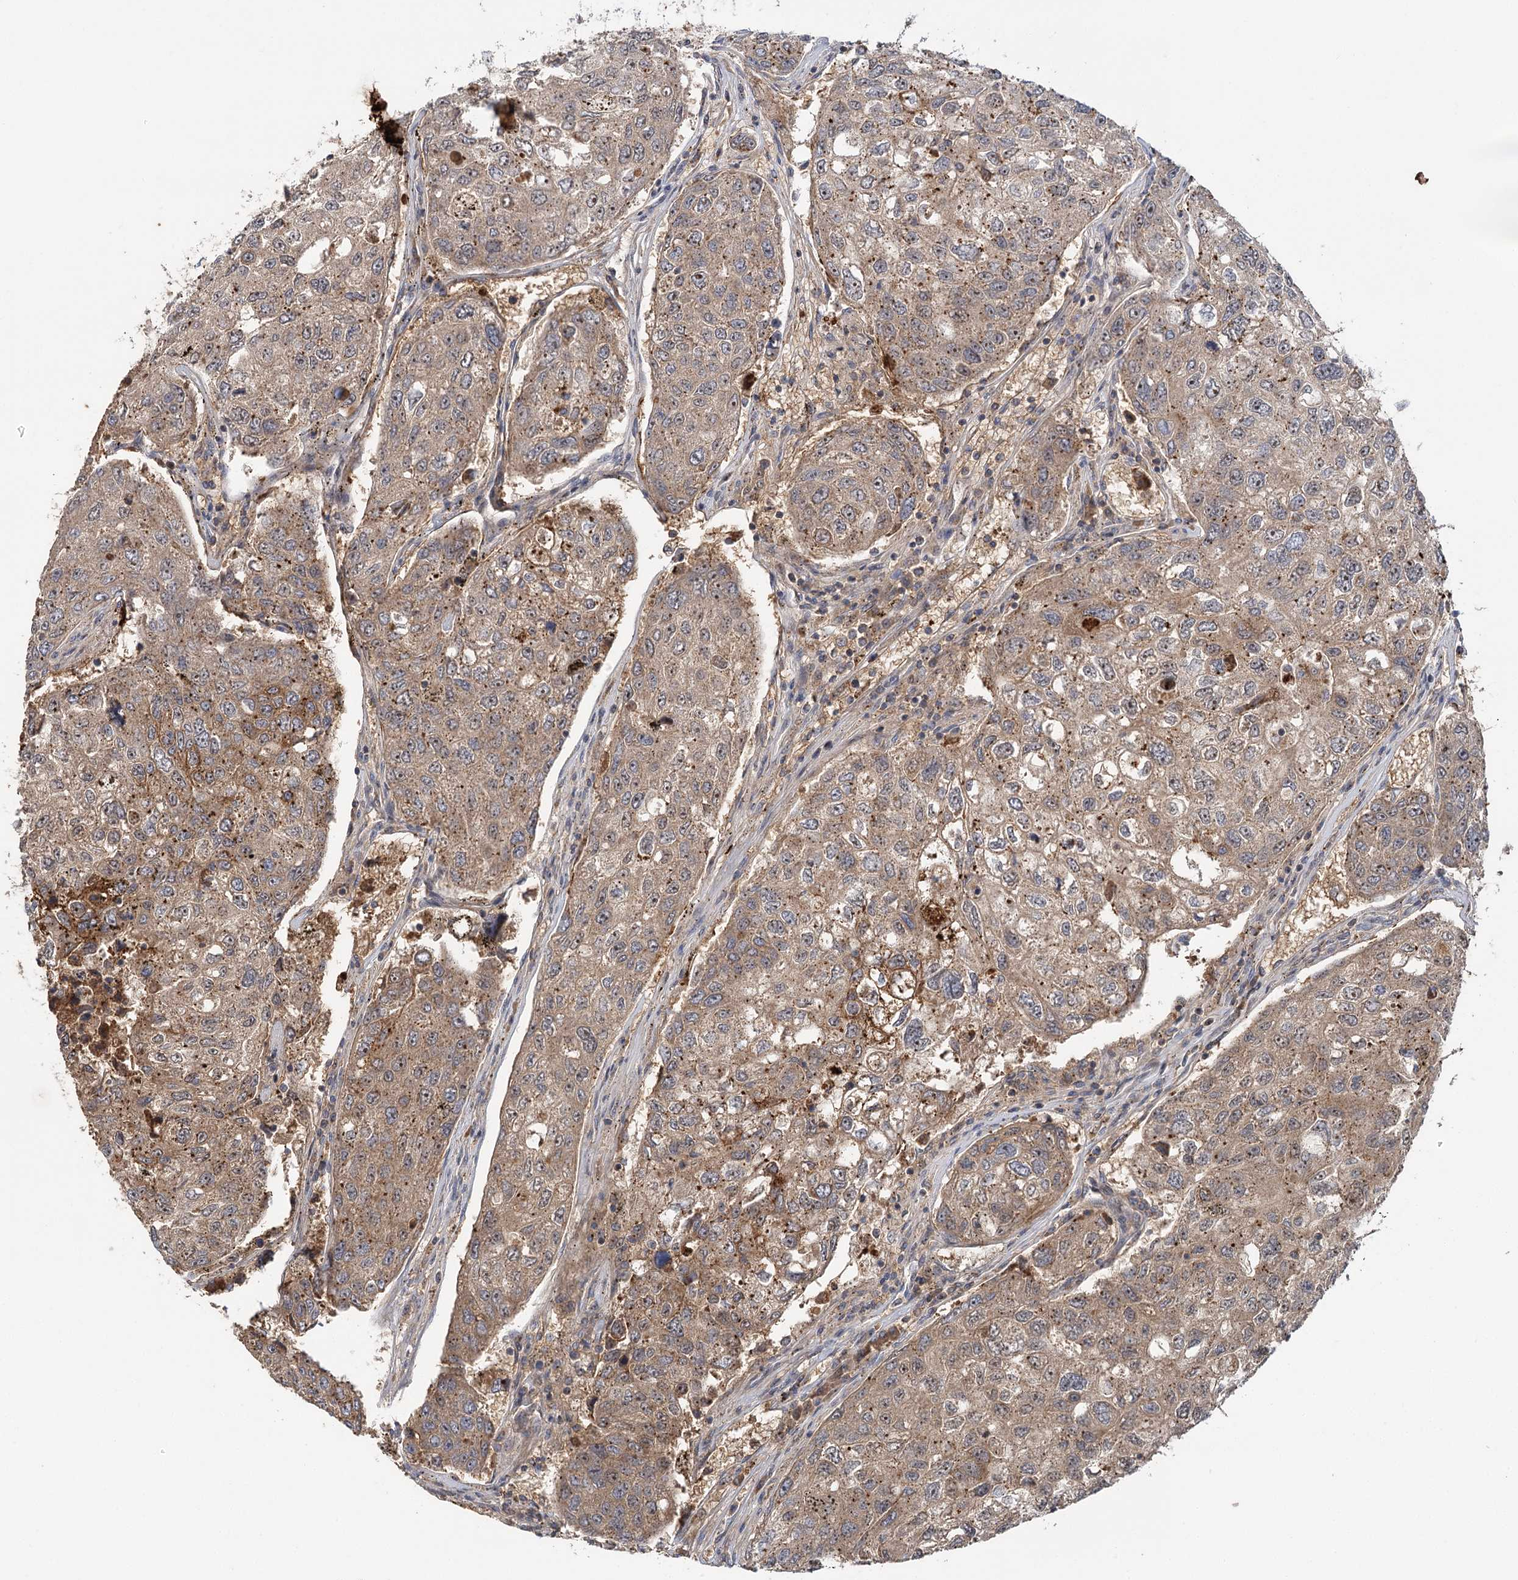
{"staining": {"intensity": "moderate", "quantity": ">75%", "location": "cytoplasmic/membranous"}, "tissue": "urothelial cancer", "cell_type": "Tumor cells", "image_type": "cancer", "snomed": [{"axis": "morphology", "description": "Urothelial carcinoma, High grade"}, {"axis": "topography", "description": "Lymph node"}, {"axis": "topography", "description": "Urinary bladder"}], "caption": "Protein analysis of urothelial cancer tissue displays moderate cytoplasmic/membranous staining in approximately >75% of tumor cells. The protein of interest is stained brown, and the nuclei are stained in blue (DAB (3,3'-diaminobenzidine) IHC with brightfield microscopy, high magnification).", "gene": "RAPGEF6", "patient": {"sex": "male", "age": 51}}